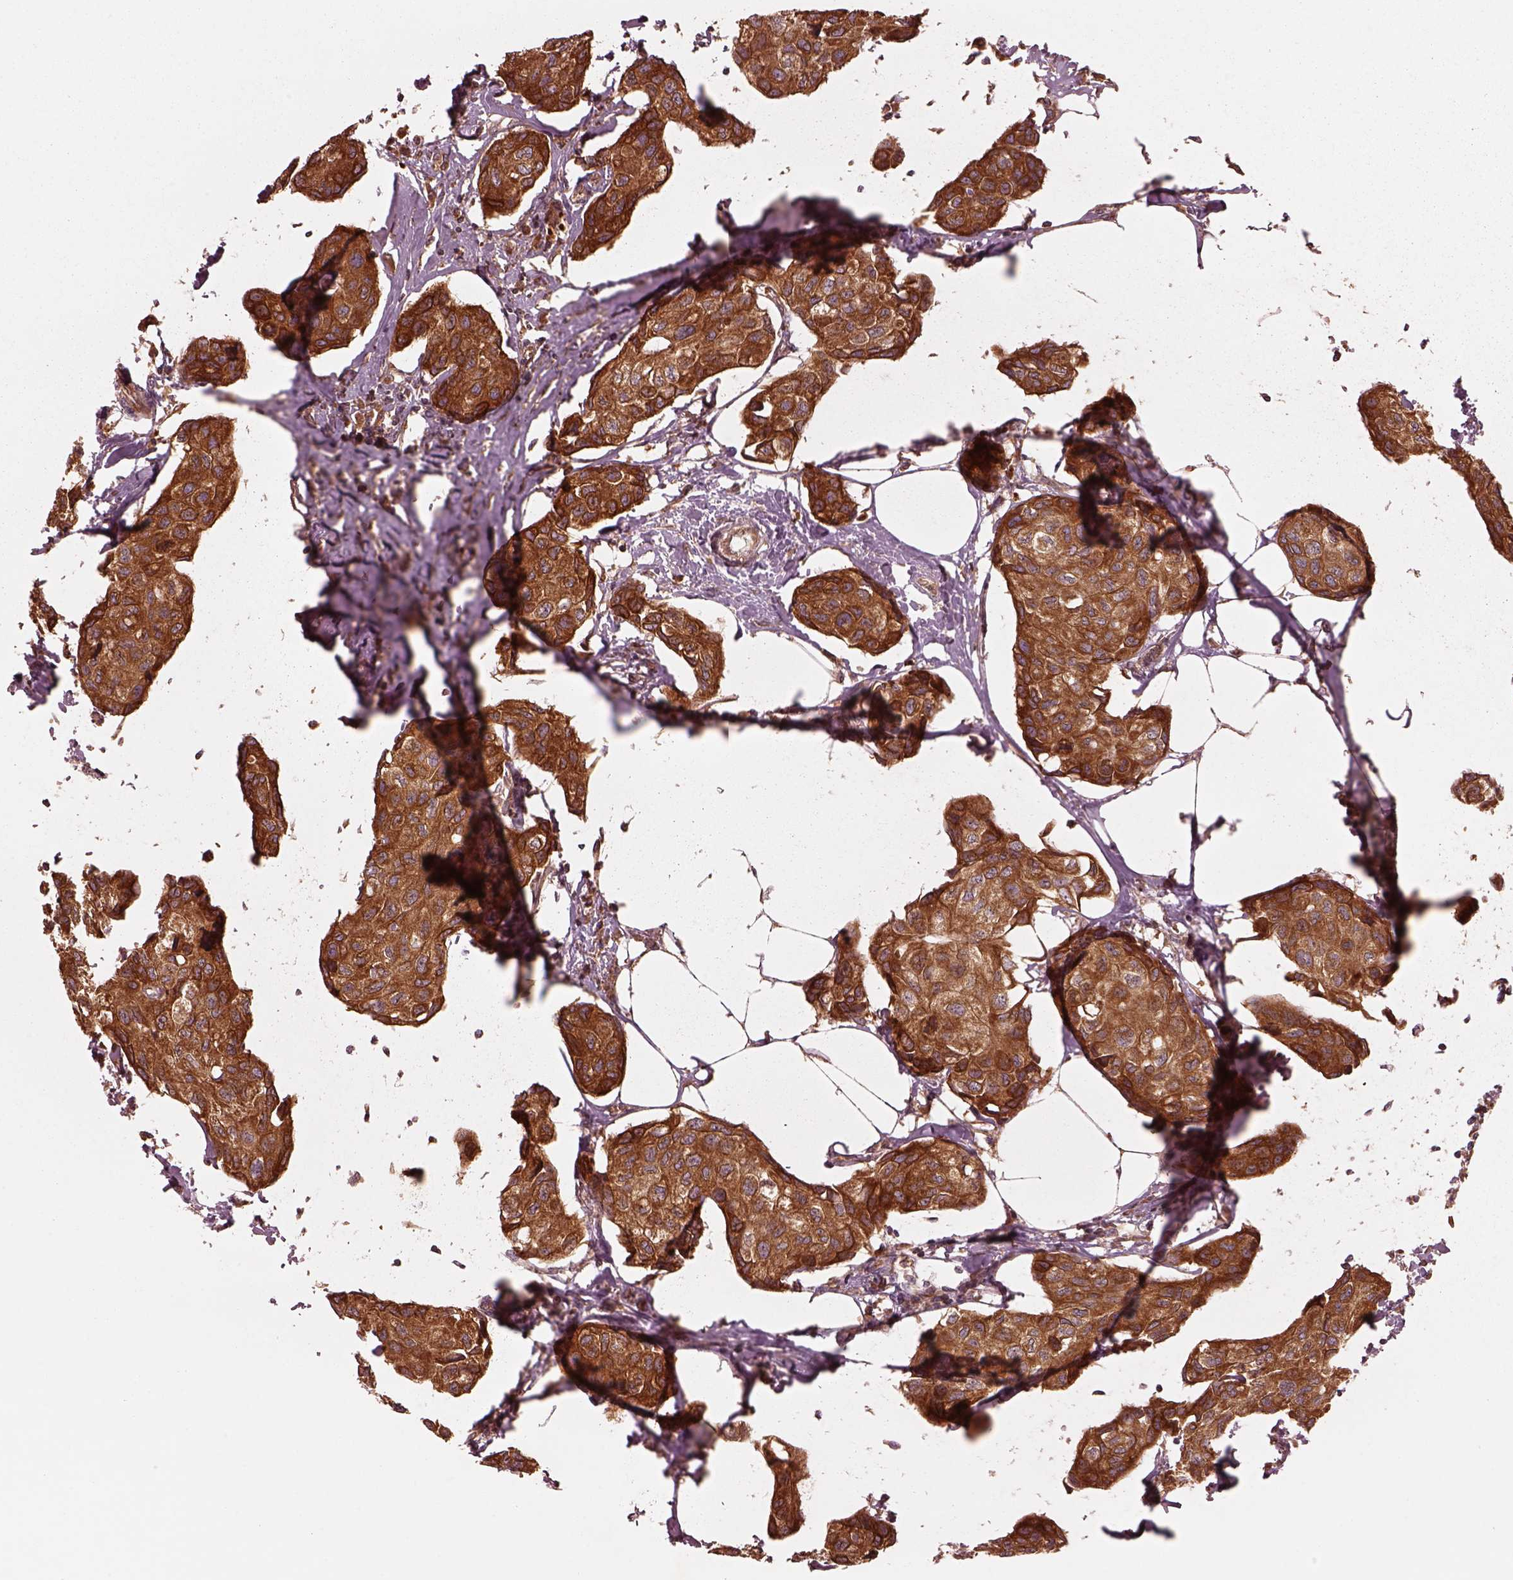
{"staining": {"intensity": "strong", "quantity": ">75%", "location": "cytoplasmic/membranous"}, "tissue": "breast cancer", "cell_type": "Tumor cells", "image_type": "cancer", "snomed": [{"axis": "morphology", "description": "Duct carcinoma"}, {"axis": "topography", "description": "Breast"}], "caption": "Strong cytoplasmic/membranous expression for a protein is appreciated in about >75% of tumor cells of breast cancer (invasive ductal carcinoma) using IHC.", "gene": "PIK3R2", "patient": {"sex": "female", "age": 80}}